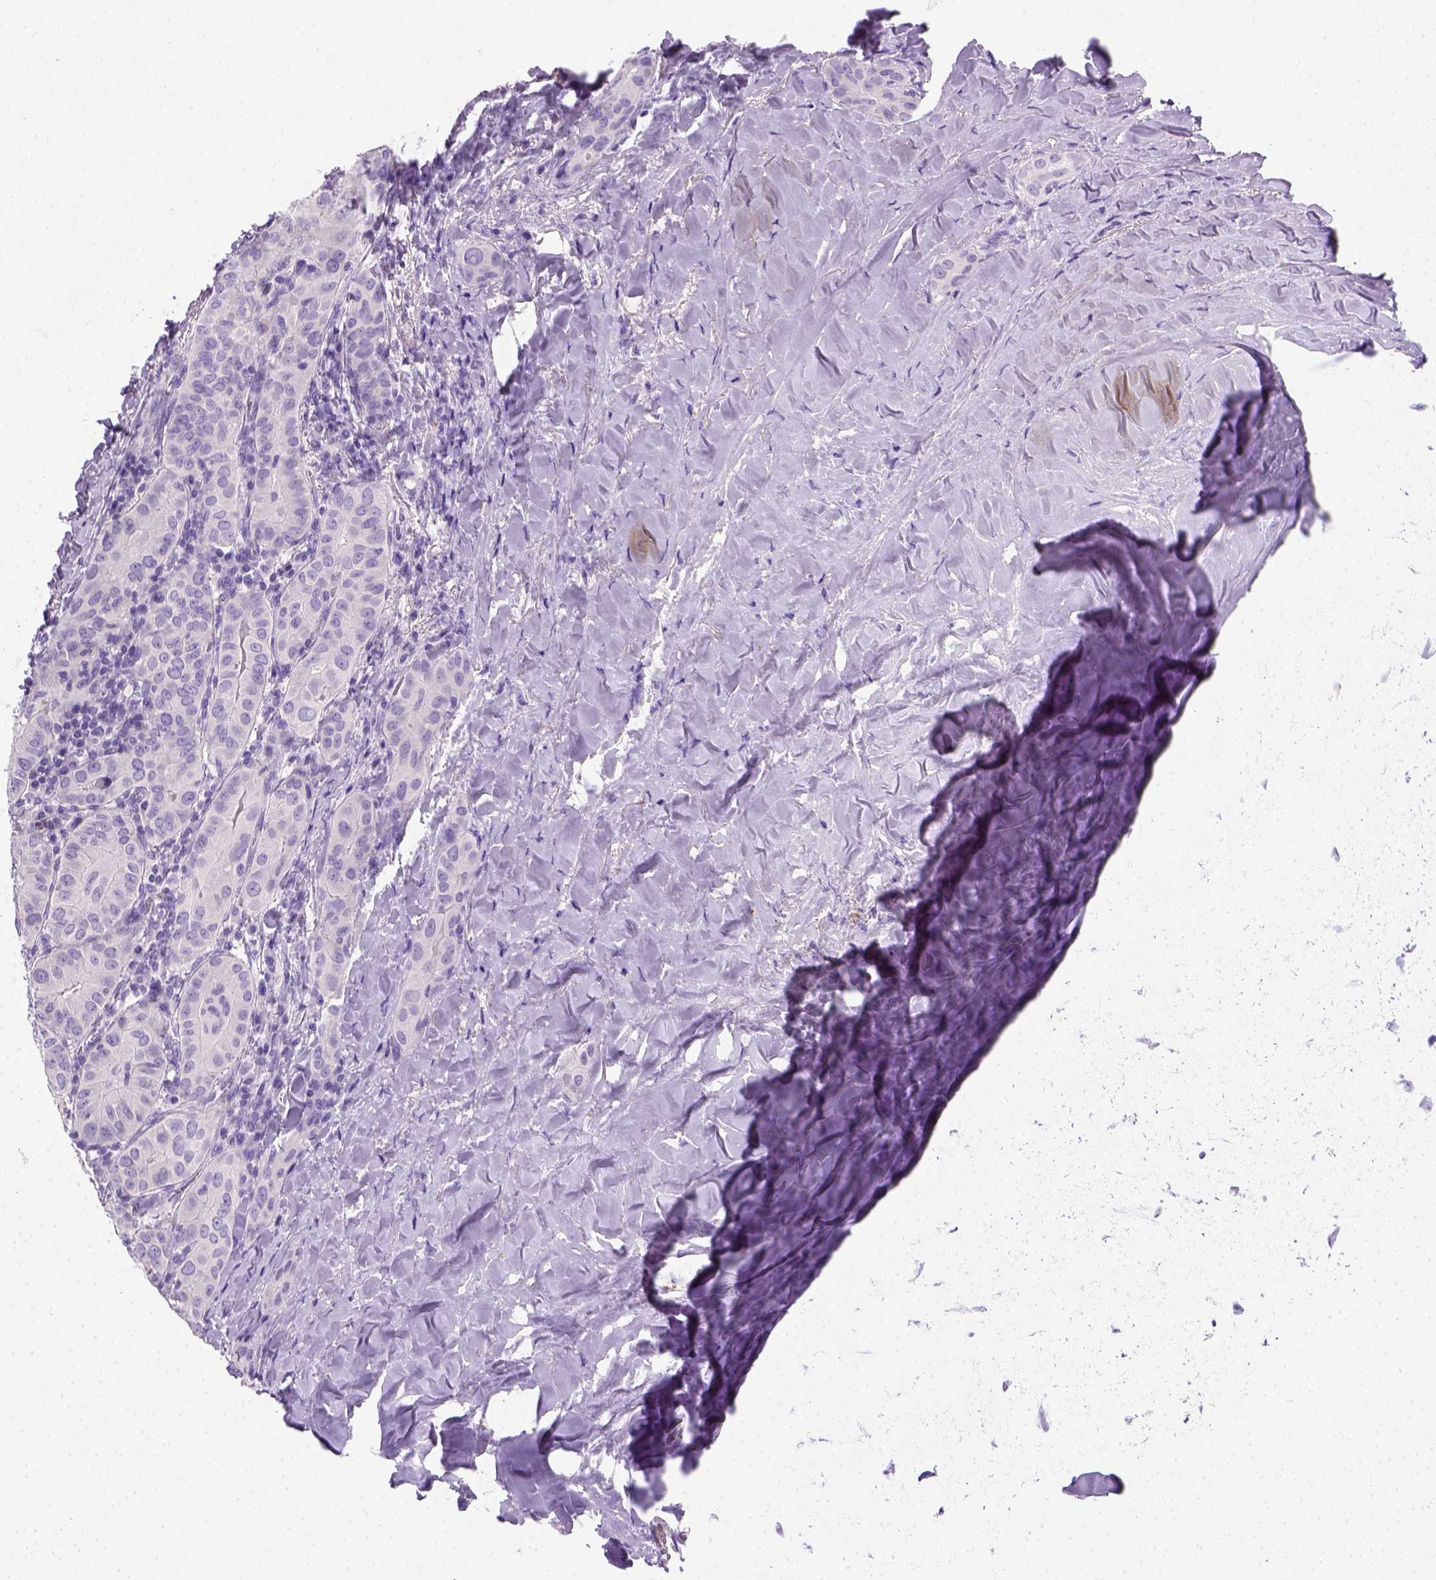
{"staining": {"intensity": "negative", "quantity": "none", "location": "none"}, "tissue": "thyroid cancer", "cell_type": "Tumor cells", "image_type": "cancer", "snomed": [{"axis": "morphology", "description": "Papillary adenocarcinoma, NOS"}, {"axis": "topography", "description": "Thyroid gland"}], "caption": "High magnification brightfield microscopy of thyroid cancer stained with DAB (brown) and counterstained with hematoxylin (blue): tumor cells show no significant positivity.", "gene": "KRT71", "patient": {"sex": "female", "age": 37}}